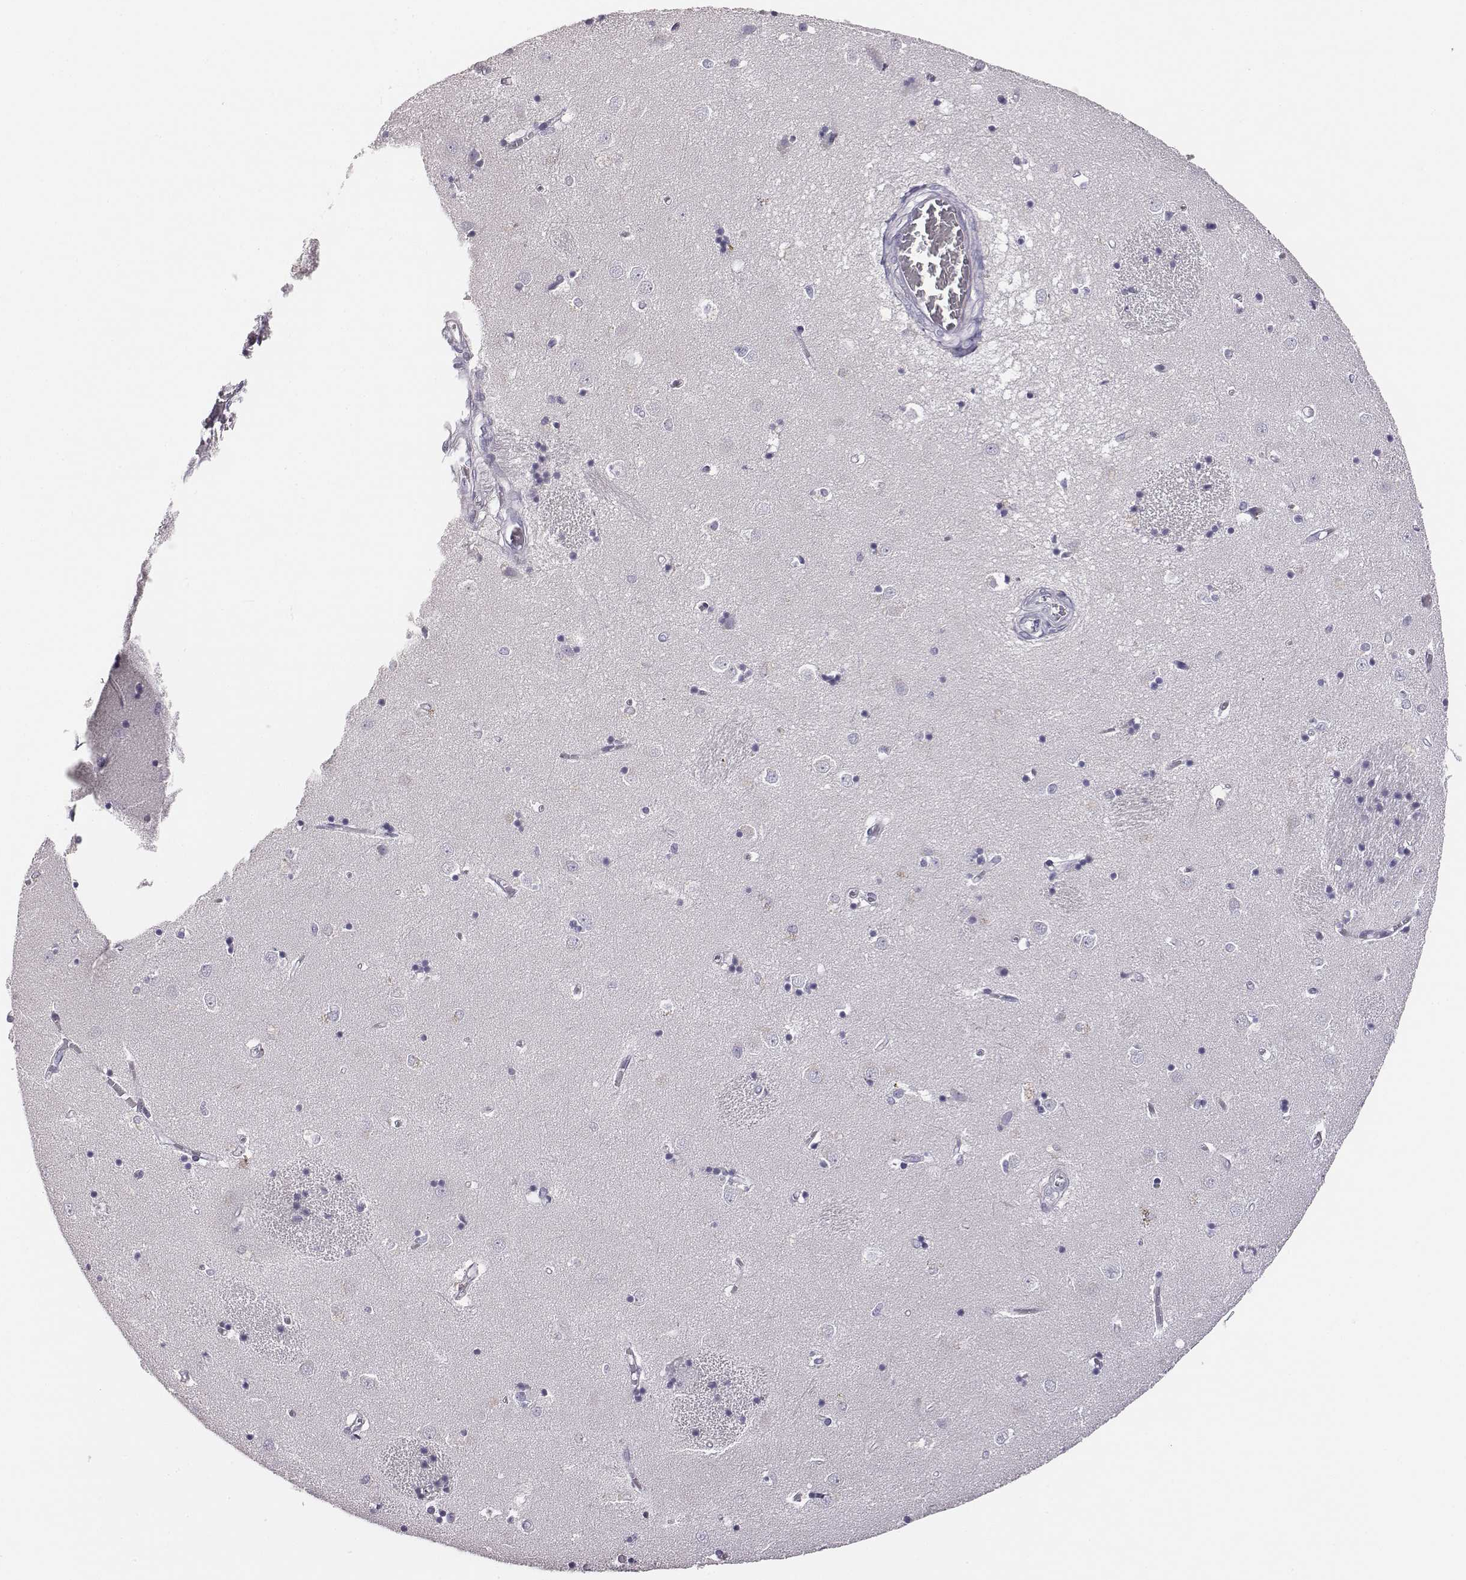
{"staining": {"intensity": "negative", "quantity": "none", "location": "none"}, "tissue": "caudate", "cell_type": "Glial cells", "image_type": "normal", "snomed": [{"axis": "morphology", "description": "Normal tissue, NOS"}, {"axis": "topography", "description": "Lateral ventricle wall"}], "caption": "The immunohistochemistry micrograph has no significant staining in glial cells of caudate.", "gene": "ENSG00000290147", "patient": {"sex": "male", "age": 54}}